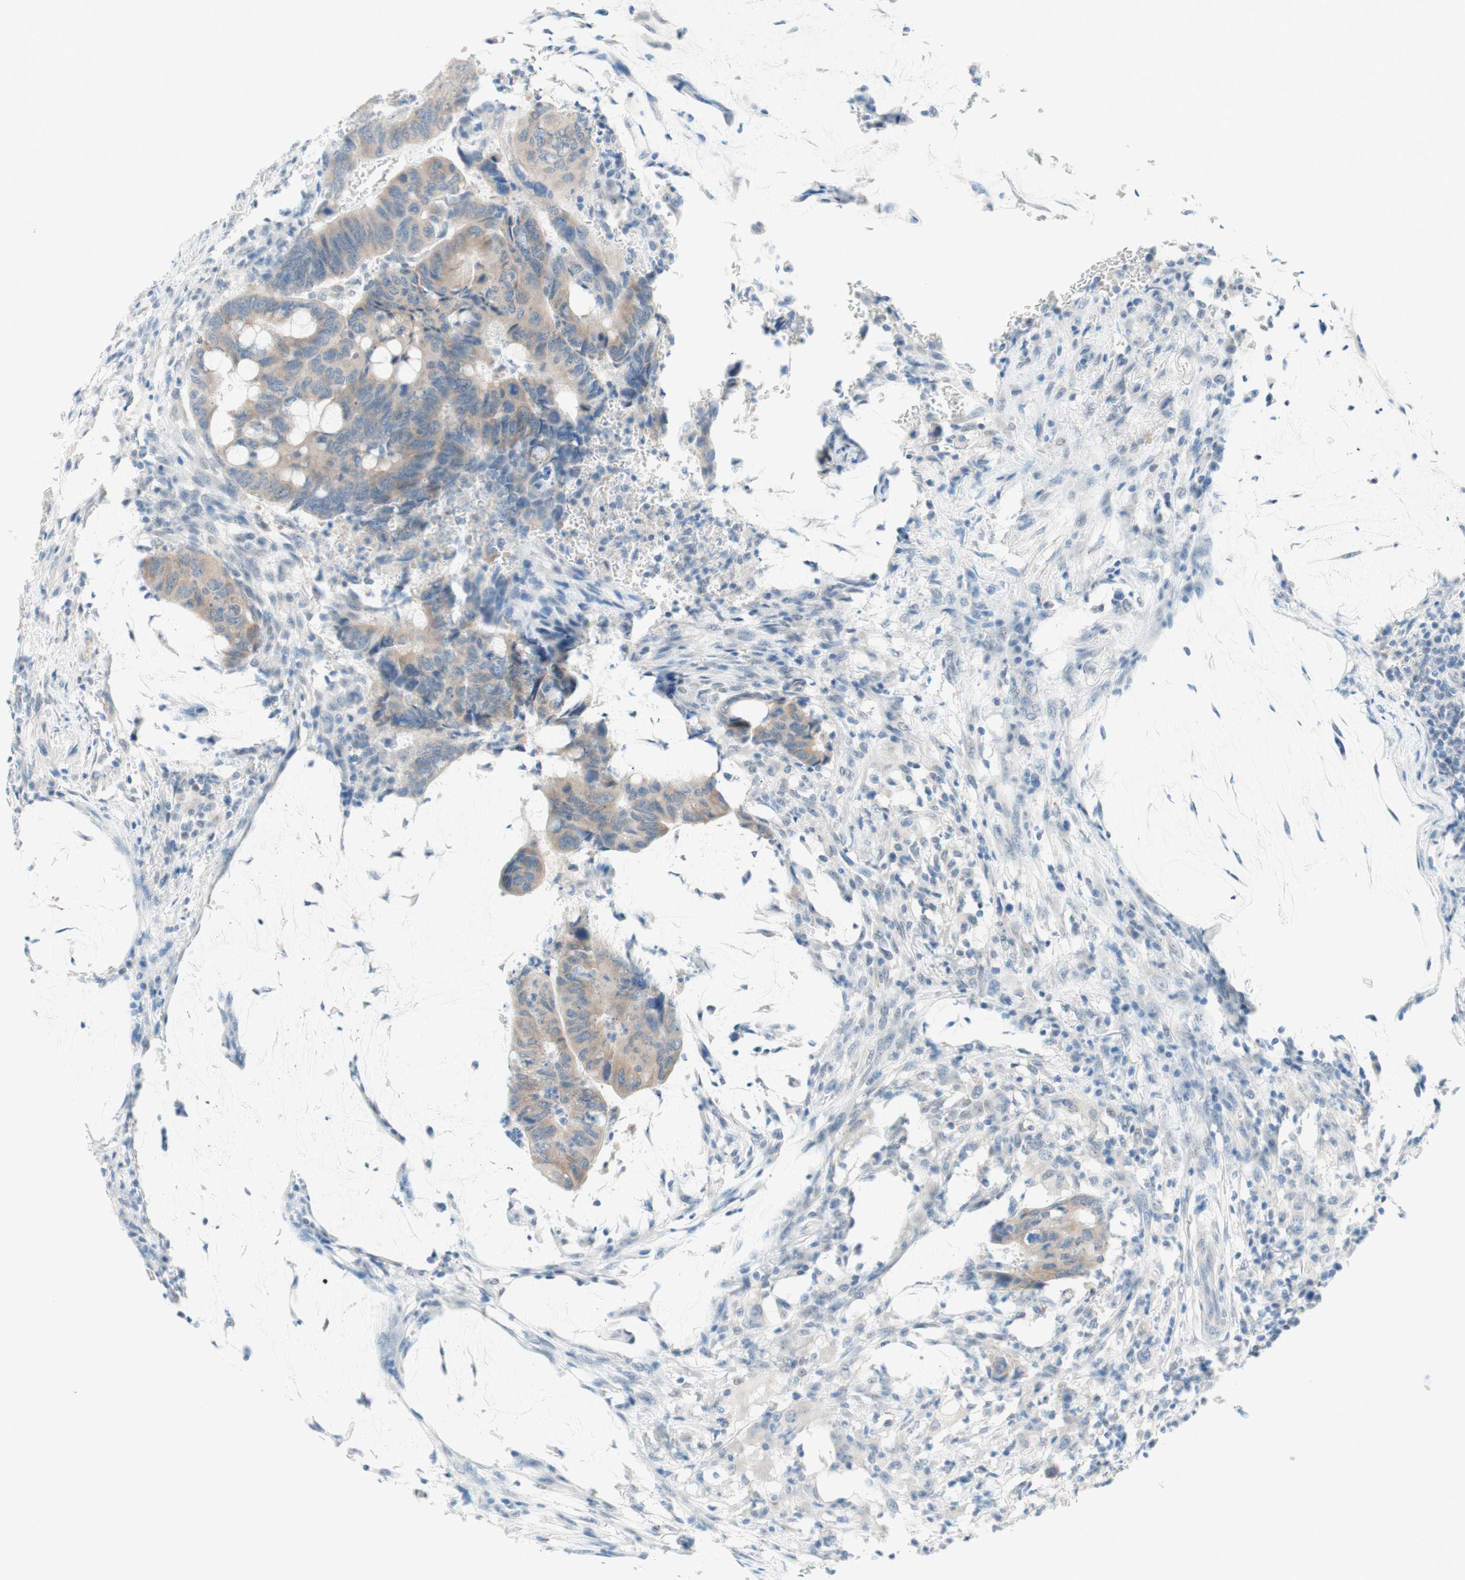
{"staining": {"intensity": "weak", "quantity": "25%-75%", "location": "cytoplasmic/membranous"}, "tissue": "colorectal cancer", "cell_type": "Tumor cells", "image_type": "cancer", "snomed": [{"axis": "morphology", "description": "Normal tissue, NOS"}, {"axis": "morphology", "description": "Adenocarcinoma, NOS"}, {"axis": "topography", "description": "Rectum"}, {"axis": "topography", "description": "Peripheral nerve tissue"}], "caption": "An image of human colorectal cancer (adenocarcinoma) stained for a protein shows weak cytoplasmic/membranous brown staining in tumor cells.", "gene": "JPH1", "patient": {"sex": "male", "age": 92}}